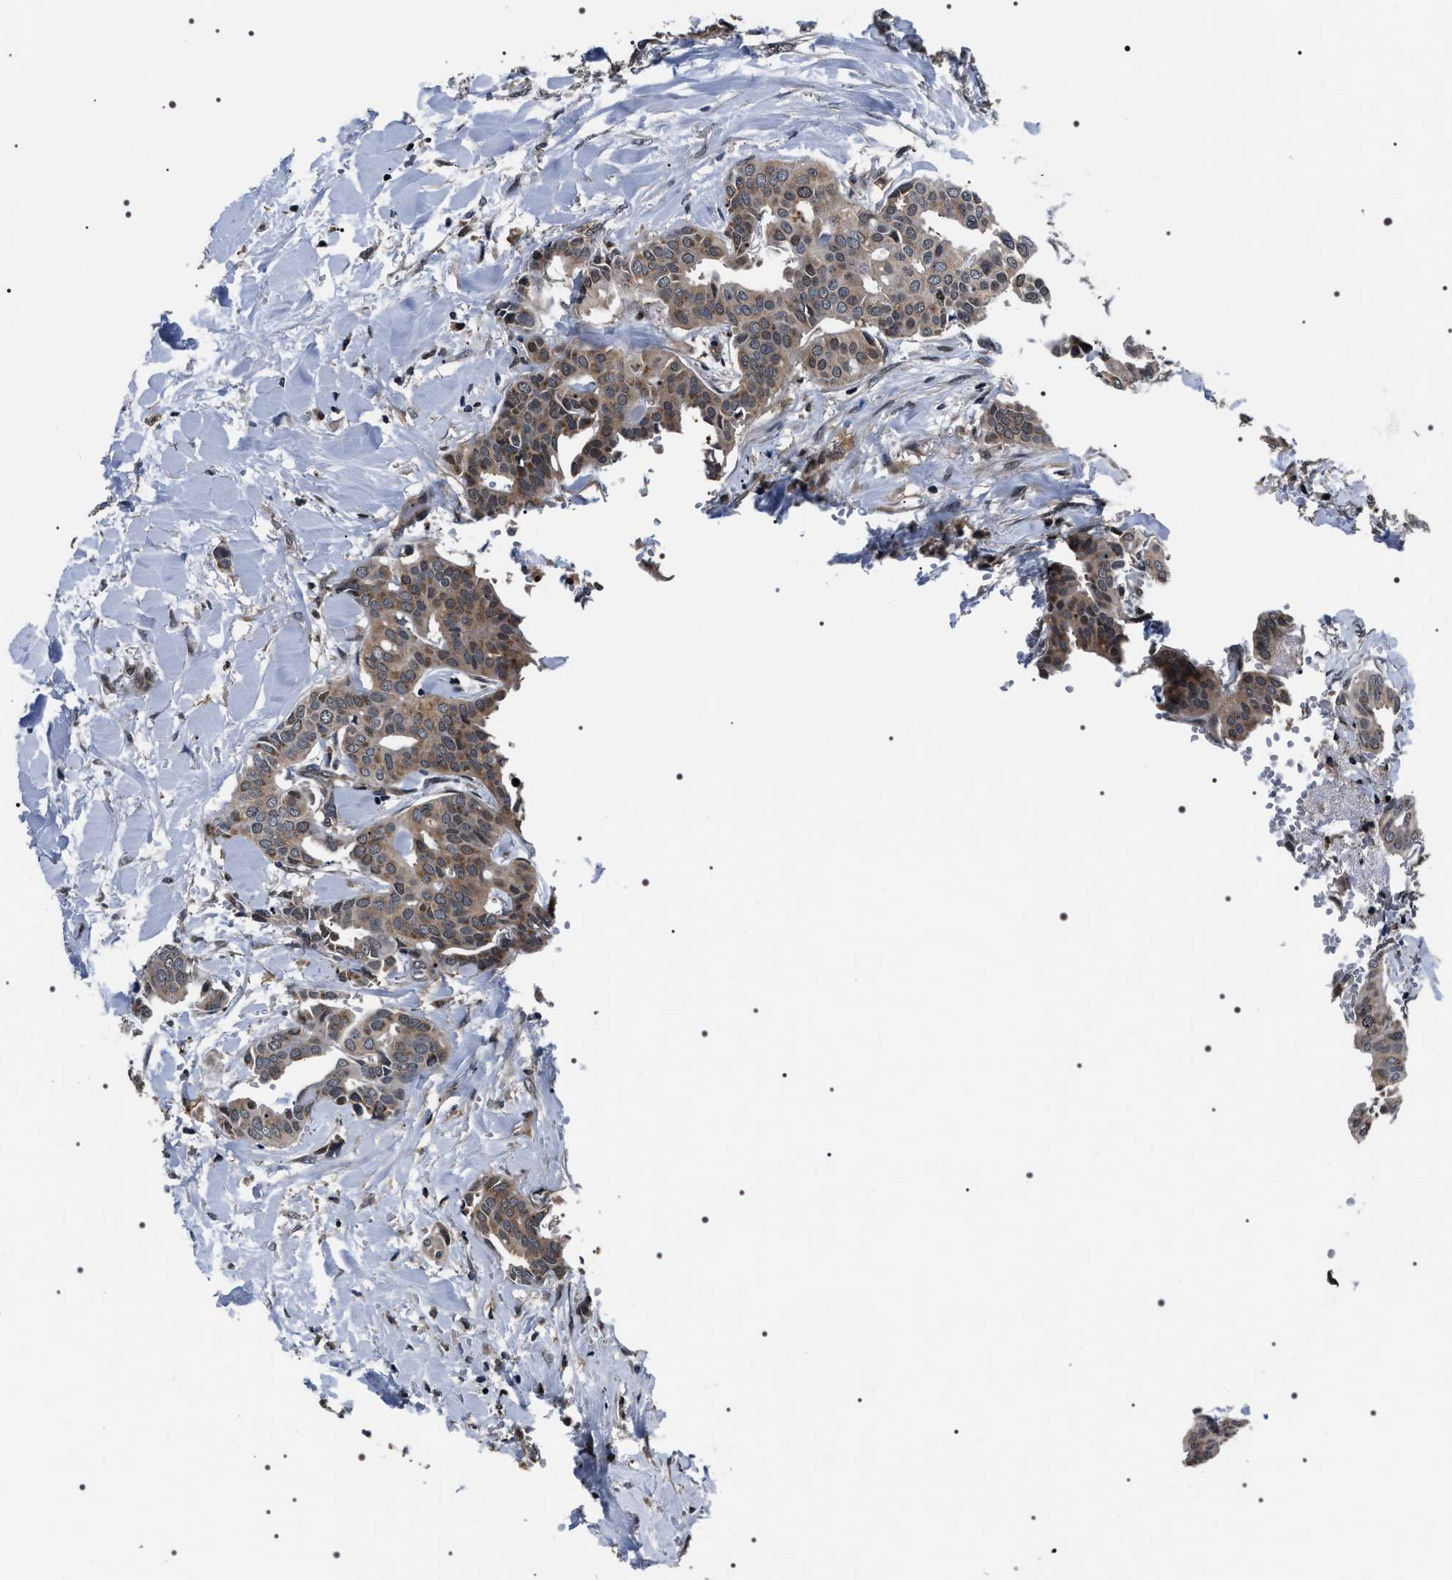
{"staining": {"intensity": "moderate", "quantity": ">75%", "location": "cytoplasmic/membranous"}, "tissue": "head and neck cancer", "cell_type": "Tumor cells", "image_type": "cancer", "snomed": [{"axis": "morphology", "description": "Adenocarcinoma, NOS"}, {"axis": "topography", "description": "Salivary gland"}, {"axis": "topography", "description": "Head-Neck"}], "caption": "Adenocarcinoma (head and neck) was stained to show a protein in brown. There is medium levels of moderate cytoplasmic/membranous positivity in about >75% of tumor cells. The protein is shown in brown color, while the nuclei are stained blue.", "gene": "SIPA1", "patient": {"sex": "female", "age": 59}}